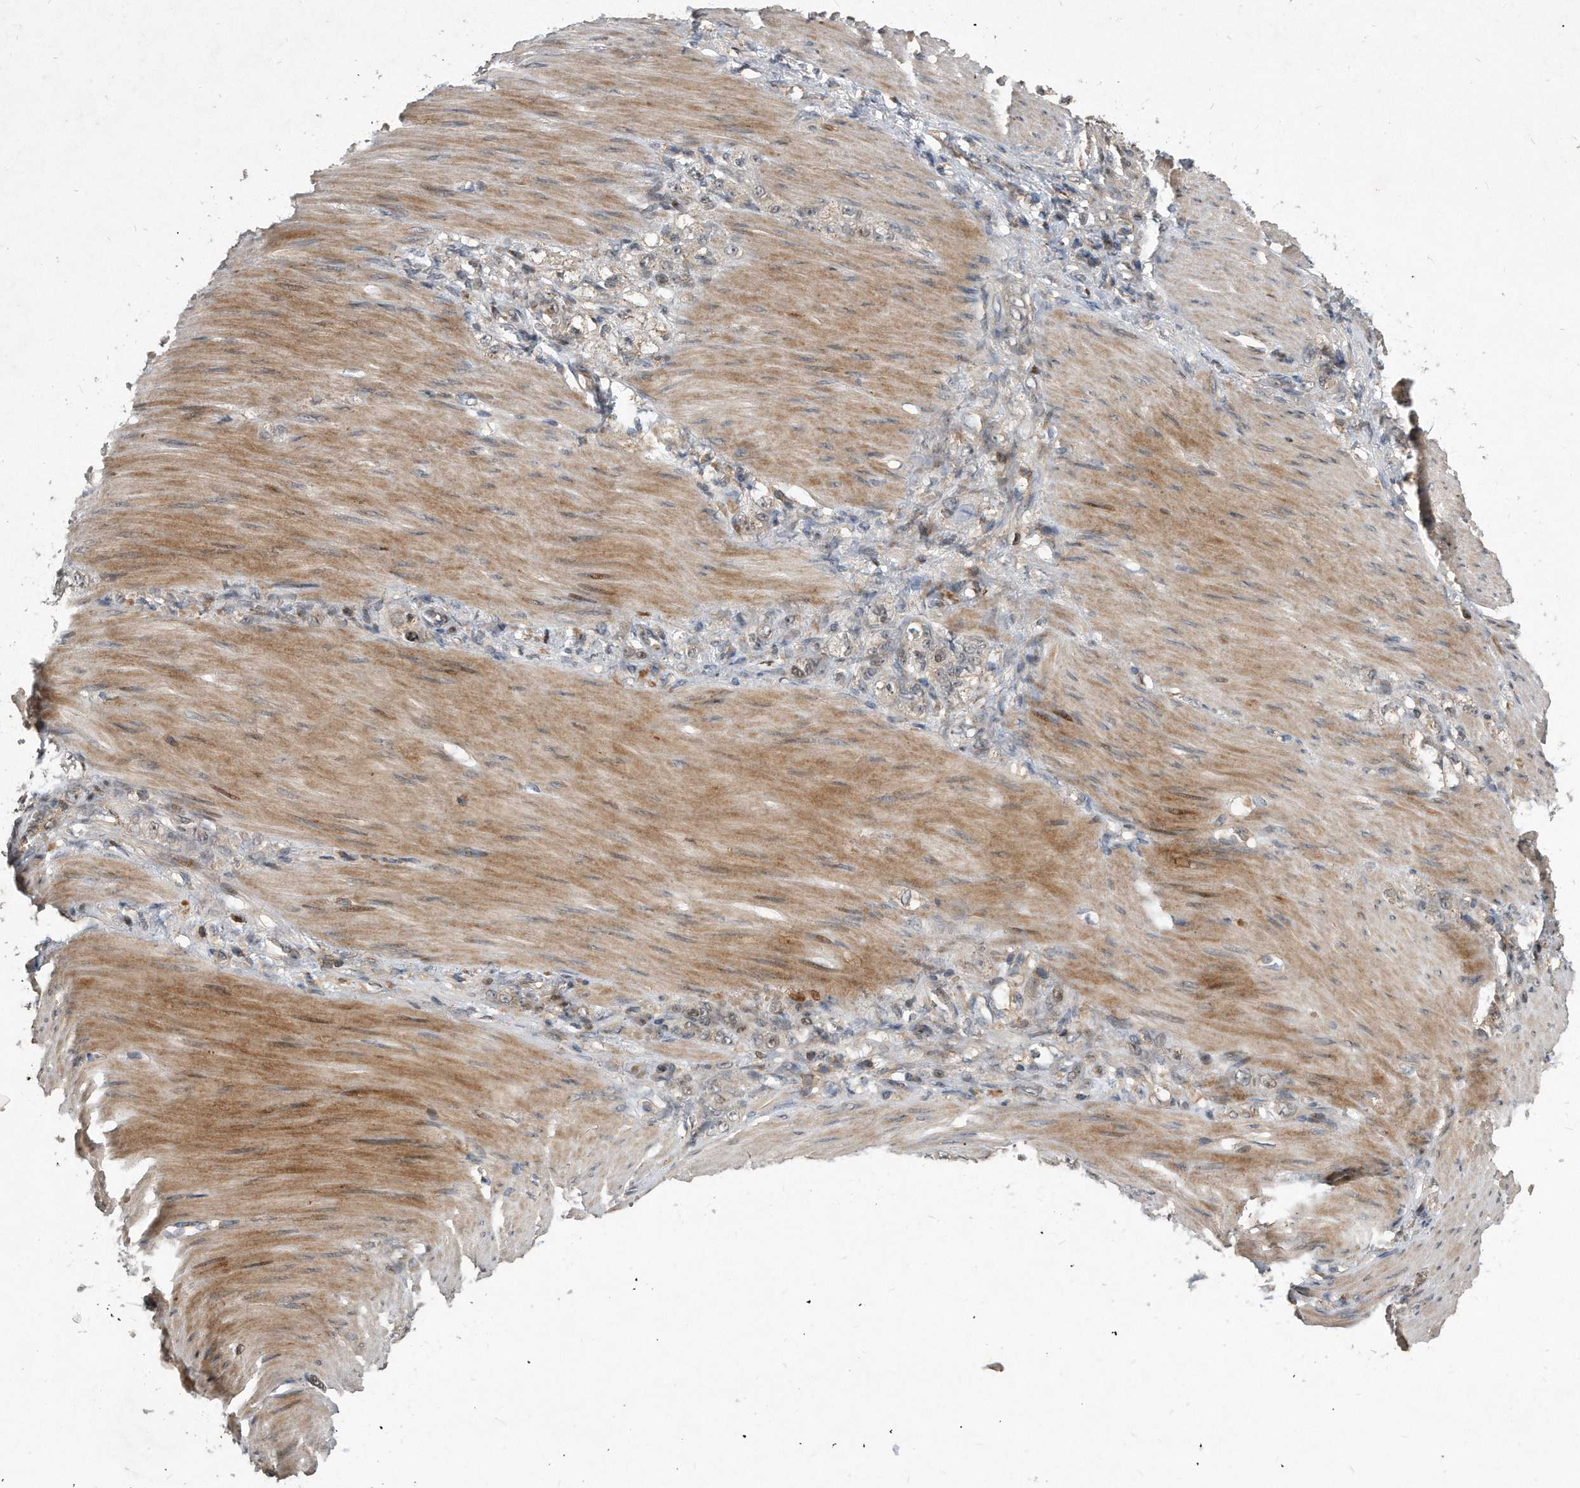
{"staining": {"intensity": "weak", "quantity": "<25%", "location": "cytoplasmic/membranous,nuclear"}, "tissue": "stomach cancer", "cell_type": "Tumor cells", "image_type": "cancer", "snomed": [{"axis": "morphology", "description": "Normal tissue, NOS"}, {"axis": "morphology", "description": "Adenocarcinoma, NOS"}, {"axis": "topography", "description": "Stomach"}], "caption": "High magnification brightfield microscopy of stomach cancer (adenocarcinoma) stained with DAB (brown) and counterstained with hematoxylin (blue): tumor cells show no significant staining. (Brightfield microscopy of DAB (3,3'-diaminobenzidine) IHC at high magnification).", "gene": "PGBD2", "patient": {"sex": "male", "age": 82}}